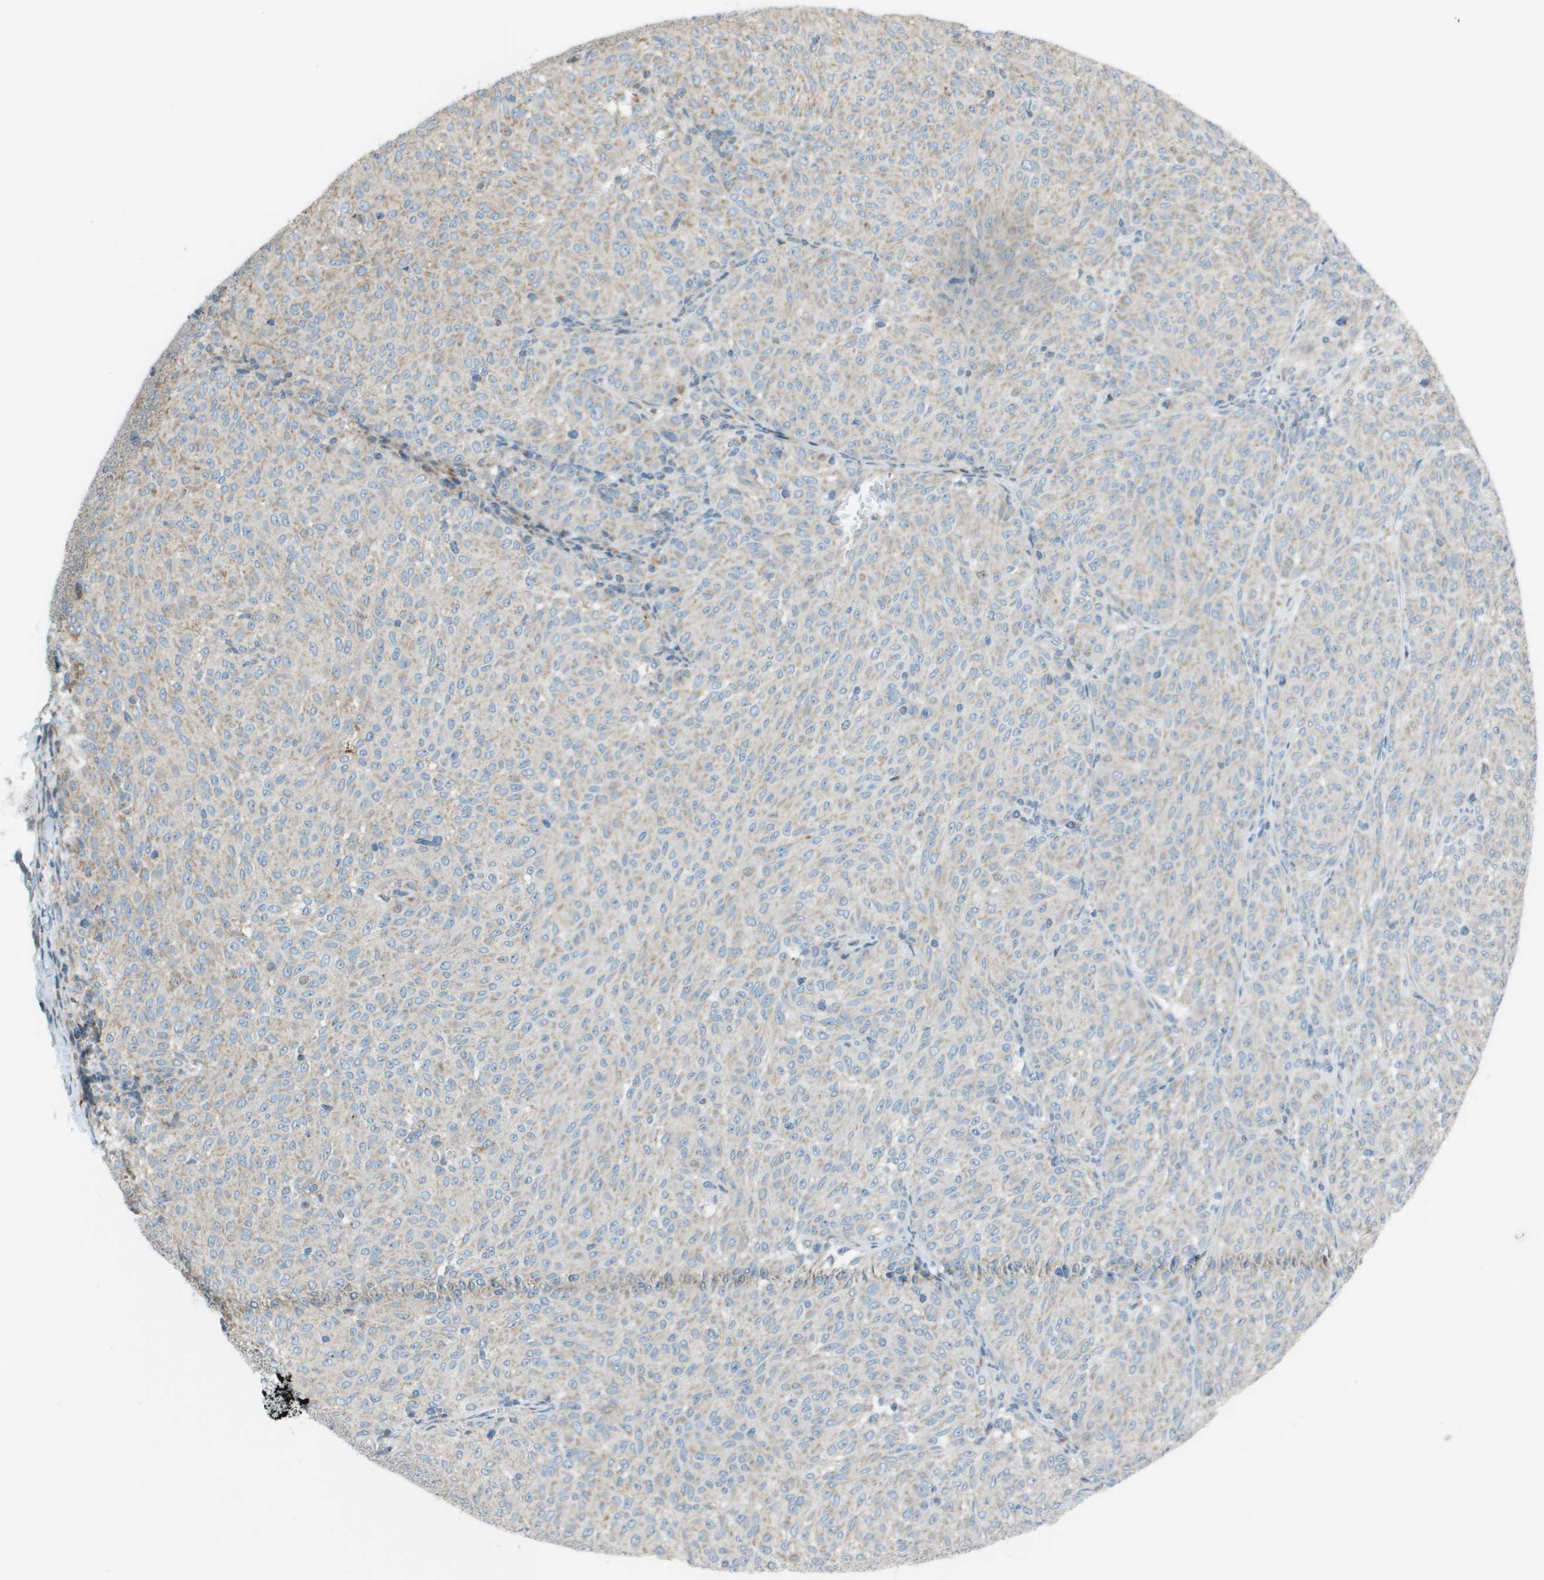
{"staining": {"intensity": "weak", "quantity": "25%-75%", "location": "cytoplasmic/membranous"}, "tissue": "melanoma", "cell_type": "Tumor cells", "image_type": "cancer", "snomed": [{"axis": "morphology", "description": "Malignant melanoma, NOS"}, {"axis": "topography", "description": "Skin"}], "caption": "Melanoma stained with immunohistochemistry exhibits weak cytoplasmic/membranous expression in approximately 25%-75% of tumor cells.", "gene": "MGAT3", "patient": {"sex": "female", "age": 72}}